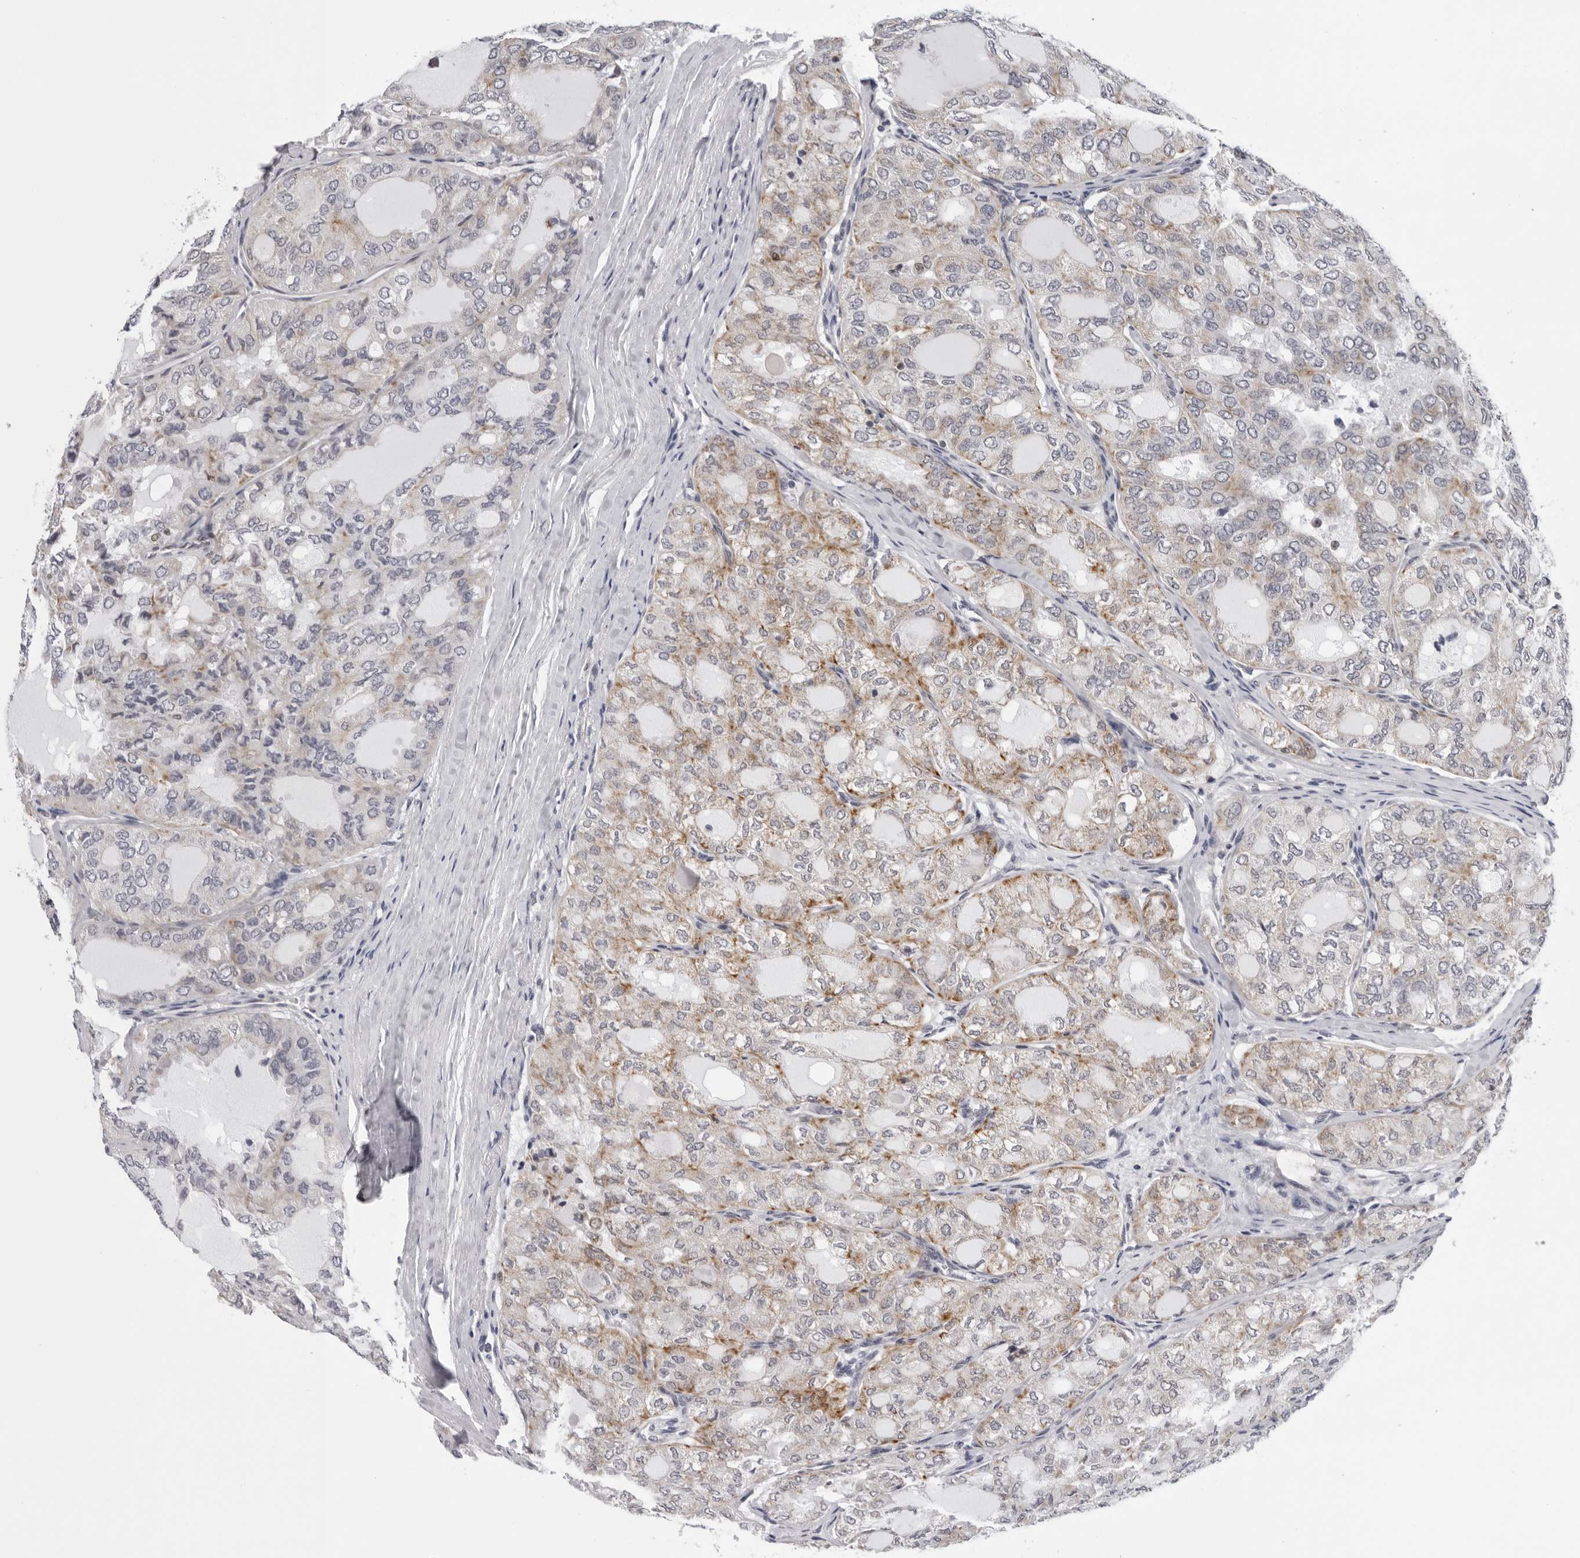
{"staining": {"intensity": "moderate", "quantity": "25%-75%", "location": "cytoplasmic/membranous"}, "tissue": "thyroid cancer", "cell_type": "Tumor cells", "image_type": "cancer", "snomed": [{"axis": "morphology", "description": "Follicular adenoma carcinoma, NOS"}, {"axis": "topography", "description": "Thyroid gland"}], "caption": "Approximately 25%-75% of tumor cells in thyroid cancer reveal moderate cytoplasmic/membranous protein expression as visualized by brown immunohistochemical staining.", "gene": "CPT2", "patient": {"sex": "male", "age": 75}}